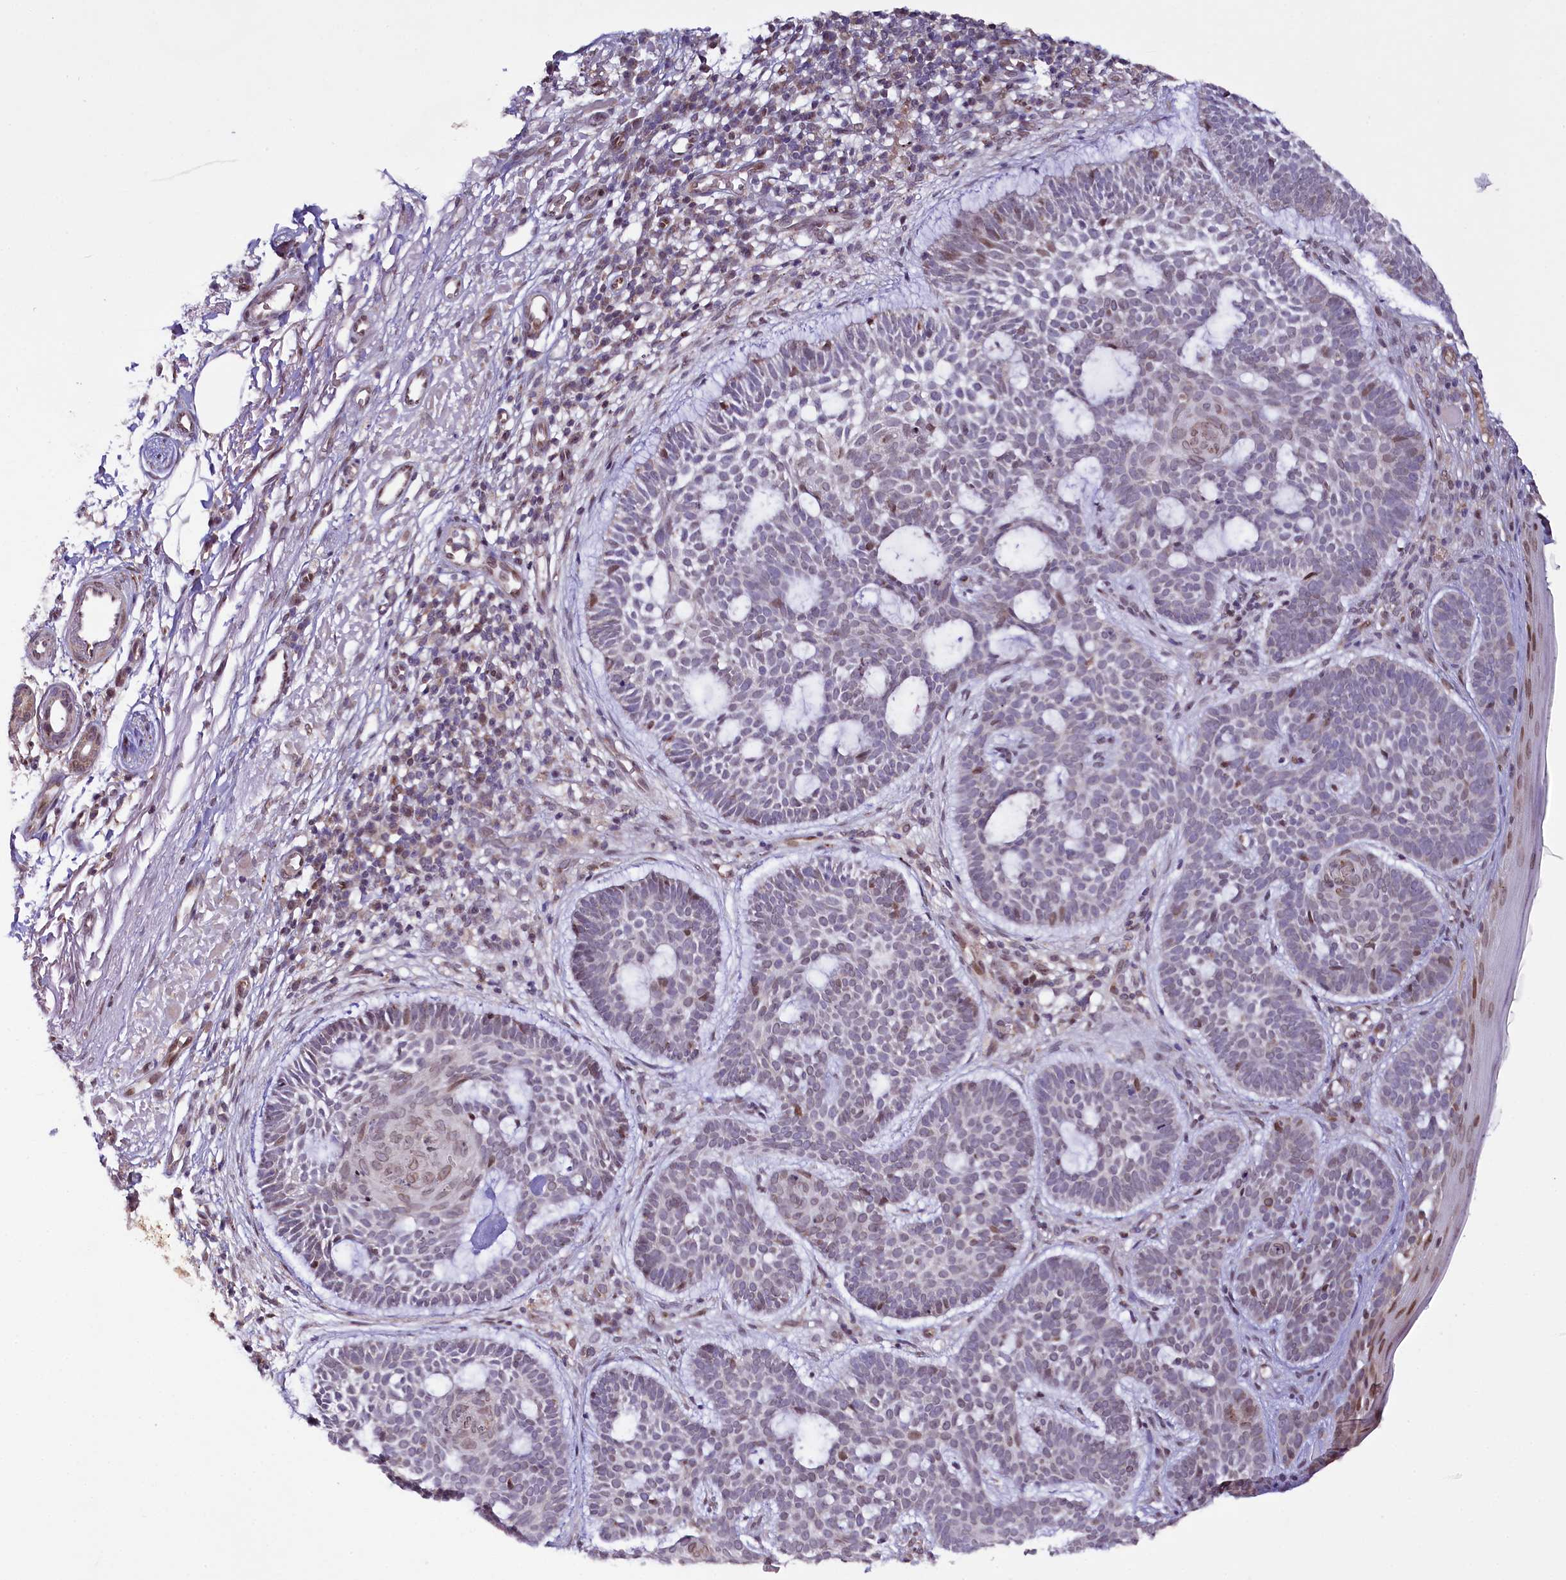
{"staining": {"intensity": "weak", "quantity": "<25%", "location": "nuclear"}, "tissue": "skin cancer", "cell_type": "Tumor cells", "image_type": "cancer", "snomed": [{"axis": "morphology", "description": "Basal cell carcinoma"}, {"axis": "topography", "description": "Skin"}], "caption": "Basal cell carcinoma (skin) was stained to show a protein in brown. There is no significant positivity in tumor cells.", "gene": "ZNF226", "patient": {"sex": "male", "age": 85}}